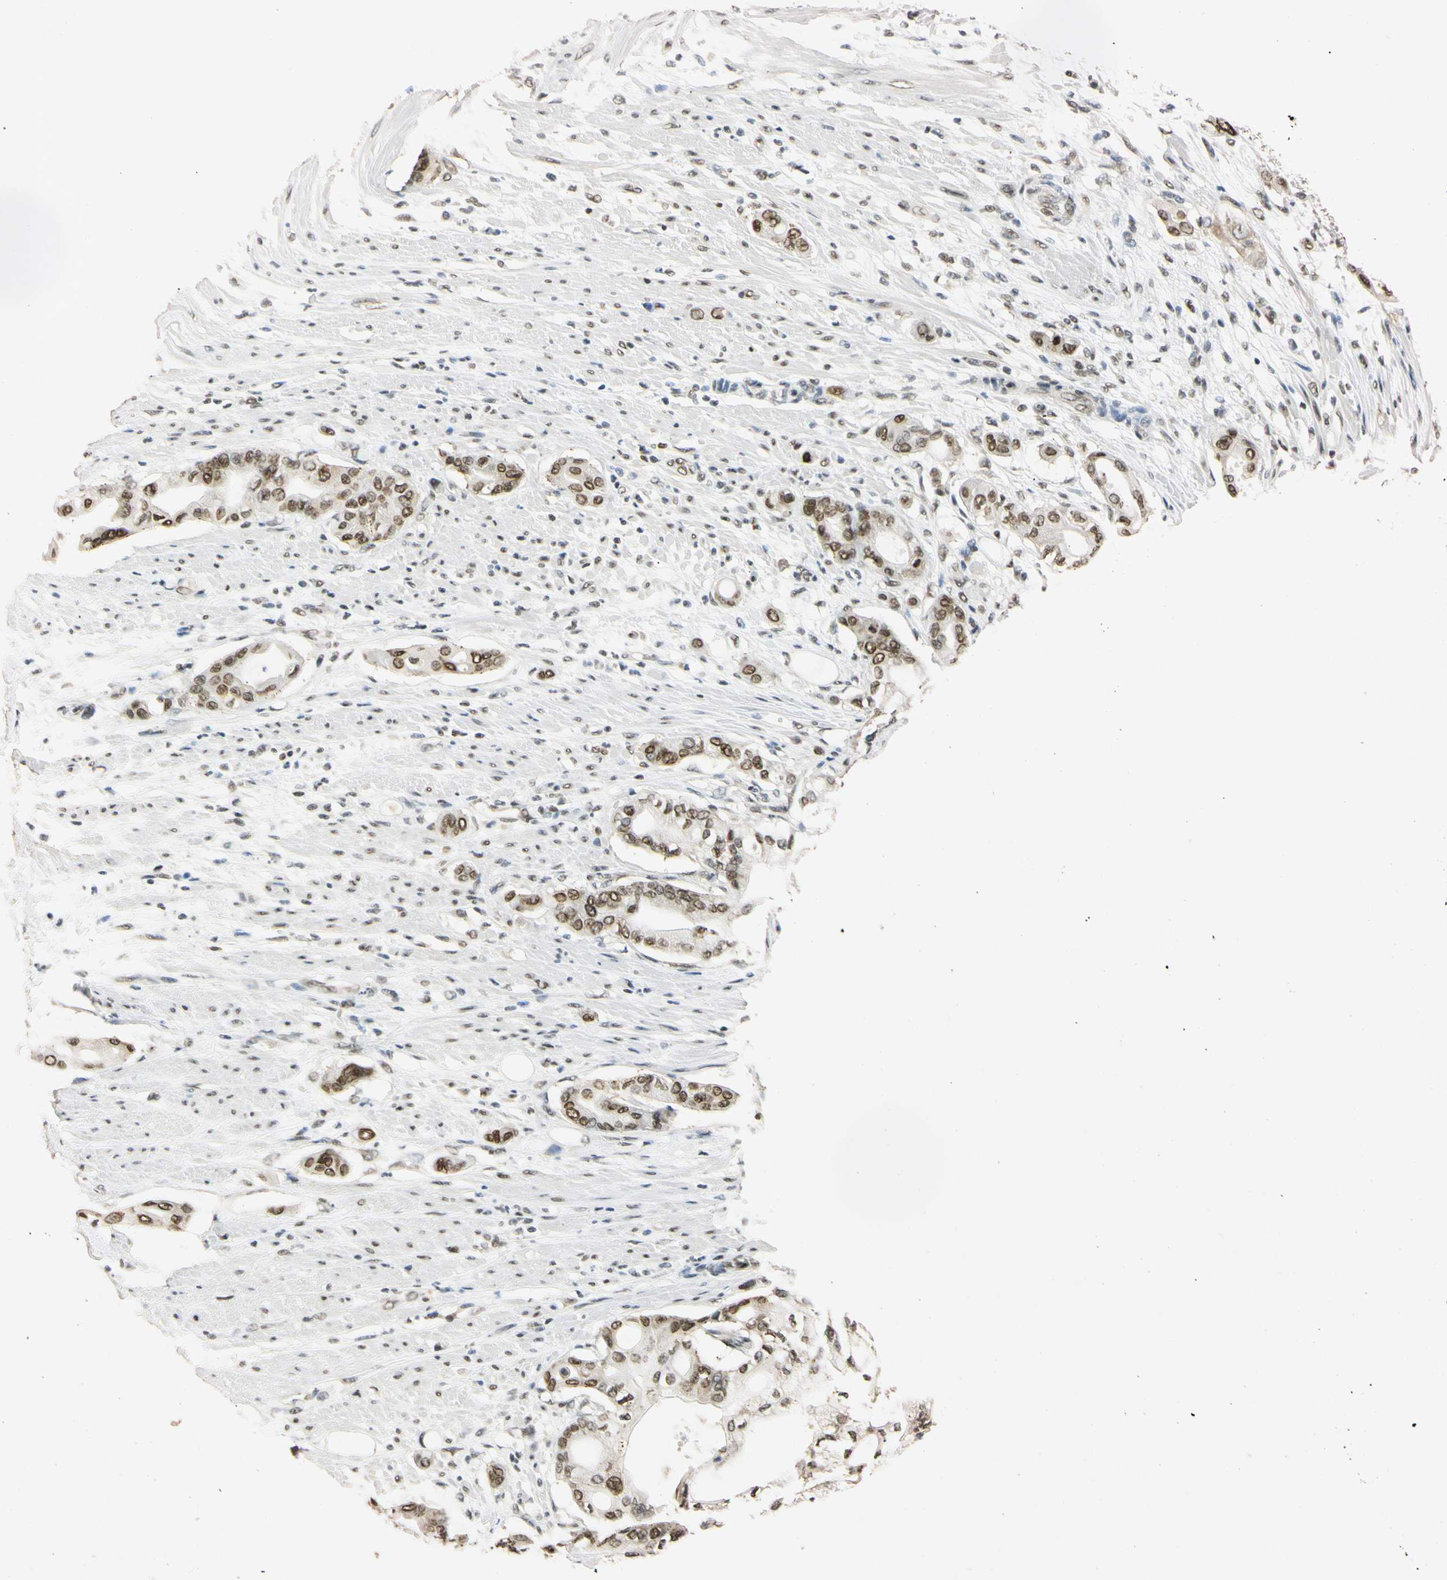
{"staining": {"intensity": "moderate", "quantity": ">75%", "location": "nuclear"}, "tissue": "pancreatic cancer", "cell_type": "Tumor cells", "image_type": "cancer", "snomed": [{"axis": "morphology", "description": "Adenocarcinoma, NOS"}, {"axis": "morphology", "description": "Adenocarcinoma, metastatic, NOS"}, {"axis": "topography", "description": "Lymph node"}, {"axis": "topography", "description": "Pancreas"}, {"axis": "topography", "description": "Duodenum"}], "caption": "Approximately >75% of tumor cells in pancreatic cancer (metastatic adenocarcinoma) reveal moderate nuclear protein positivity as visualized by brown immunohistochemical staining.", "gene": "SMARCA5", "patient": {"sex": "female", "age": 64}}